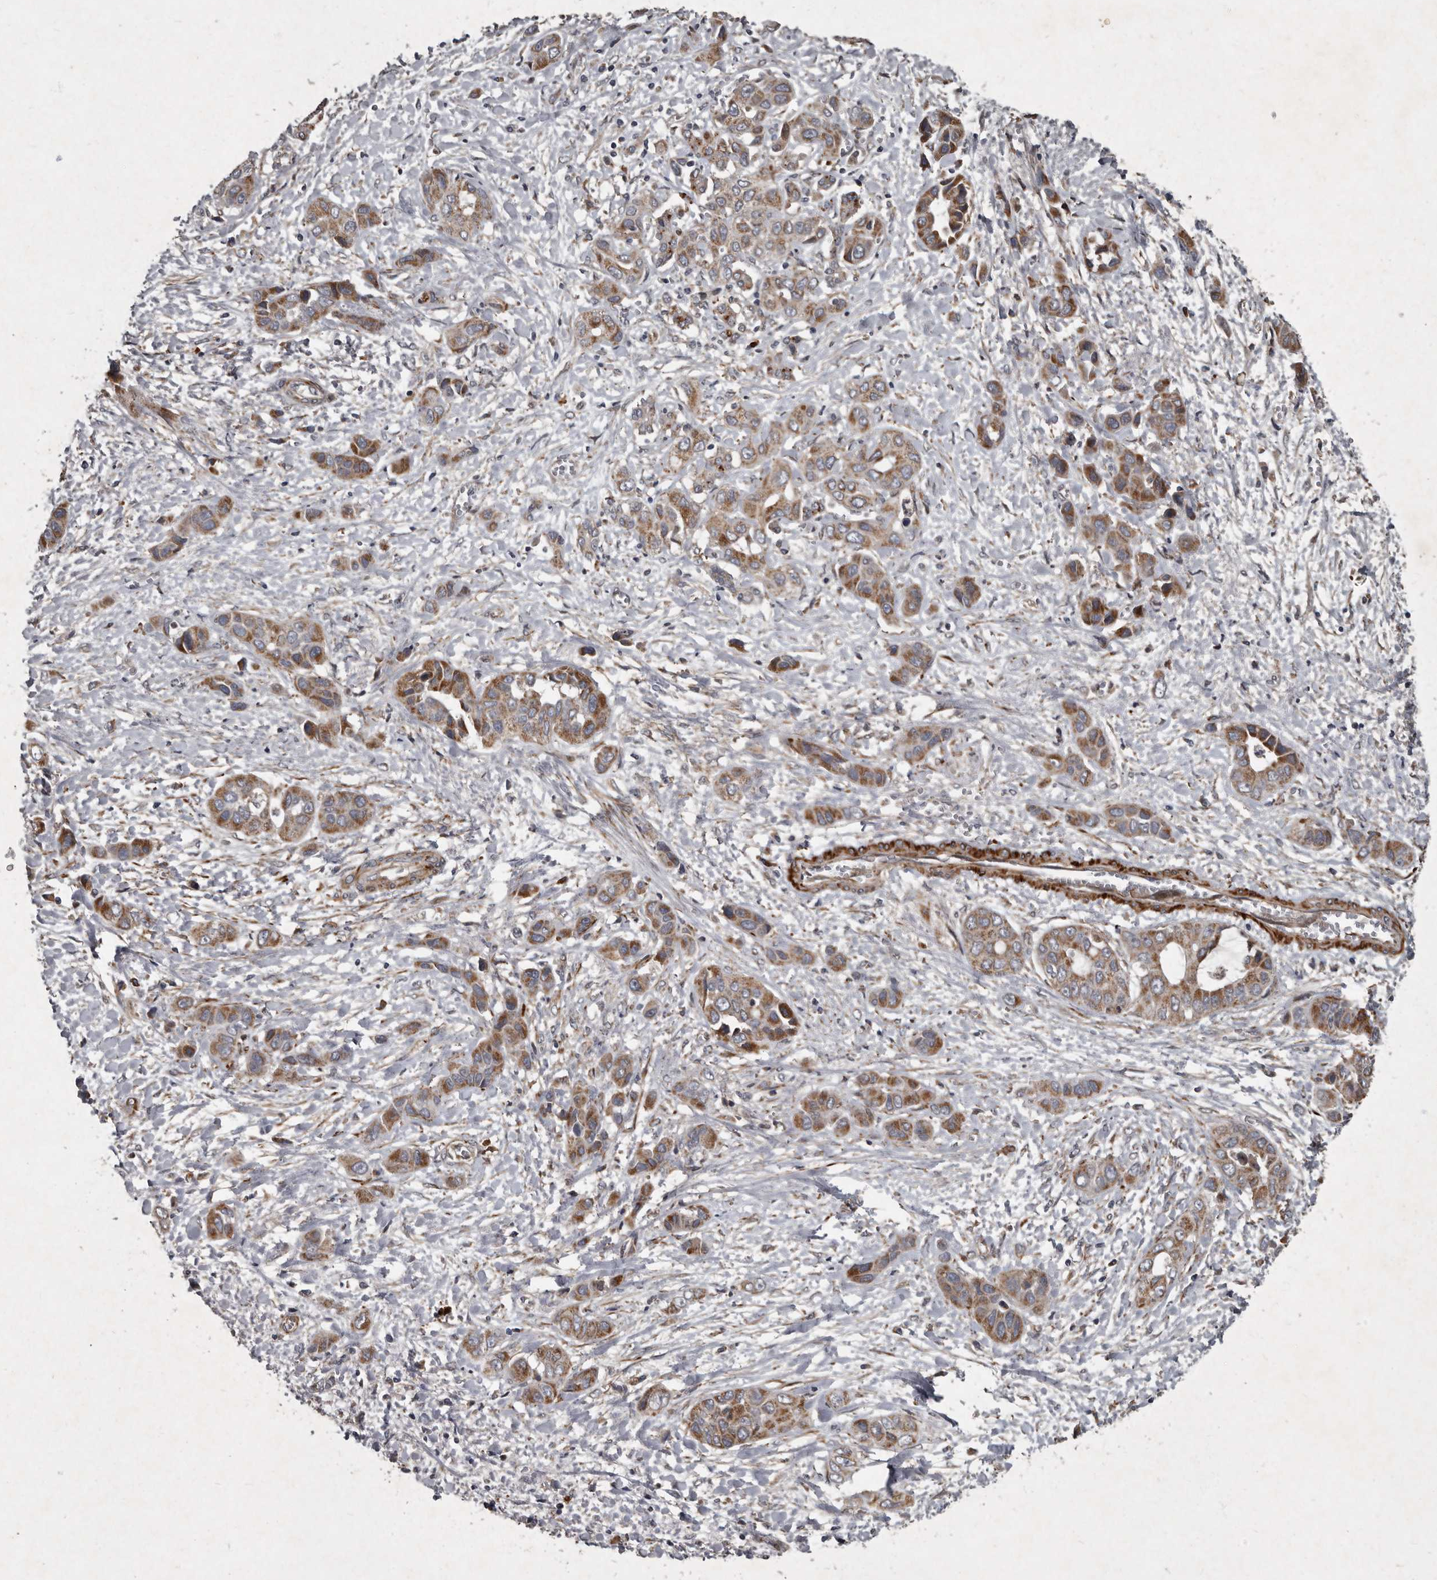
{"staining": {"intensity": "moderate", "quantity": ">75%", "location": "cytoplasmic/membranous"}, "tissue": "liver cancer", "cell_type": "Tumor cells", "image_type": "cancer", "snomed": [{"axis": "morphology", "description": "Cholangiocarcinoma"}, {"axis": "topography", "description": "Liver"}], "caption": "Immunohistochemistry (DAB) staining of liver cancer exhibits moderate cytoplasmic/membranous protein expression in about >75% of tumor cells.", "gene": "MRPS15", "patient": {"sex": "female", "age": 52}}